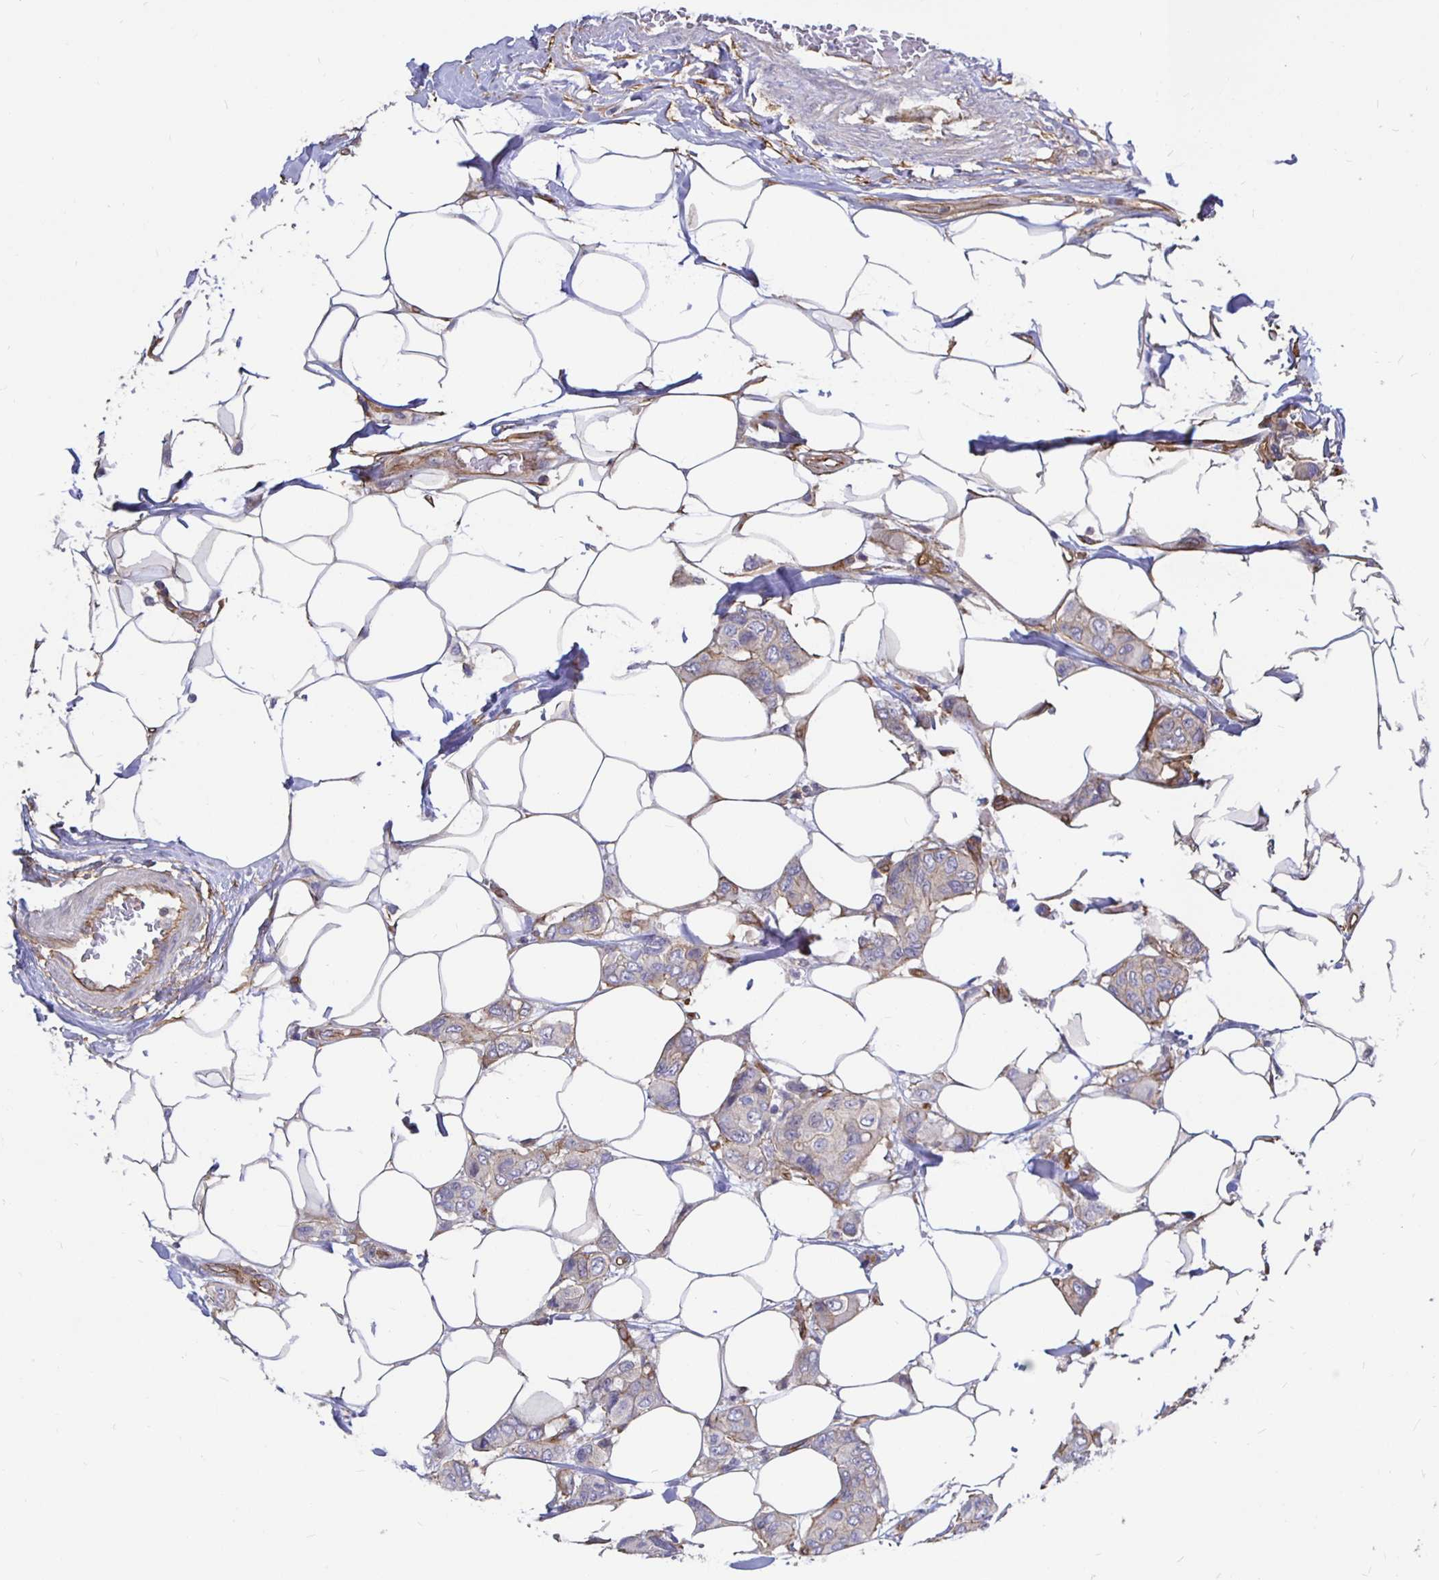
{"staining": {"intensity": "weak", "quantity": "<25%", "location": "cytoplasmic/membranous"}, "tissue": "breast cancer", "cell_type": "Tumor cells", "image_type": "cancer", "snomed": [{"axis": "morphology", "description": "Lobular carcinoma"}, {"axis": "topography", "description": "Breast"}], "caption": "IHC photomicrograph of human breast cancer (lobular carcinoma) stained for a protein (brown), which demonstrates no positivity in tumor cells. Brightfield microscopy of IHC stained with DAB (brown) and hematoxylin (blue), captured at high magnification.", "gene": "ARHGEF39", "patient": {"sex": "female", "age": 51}}